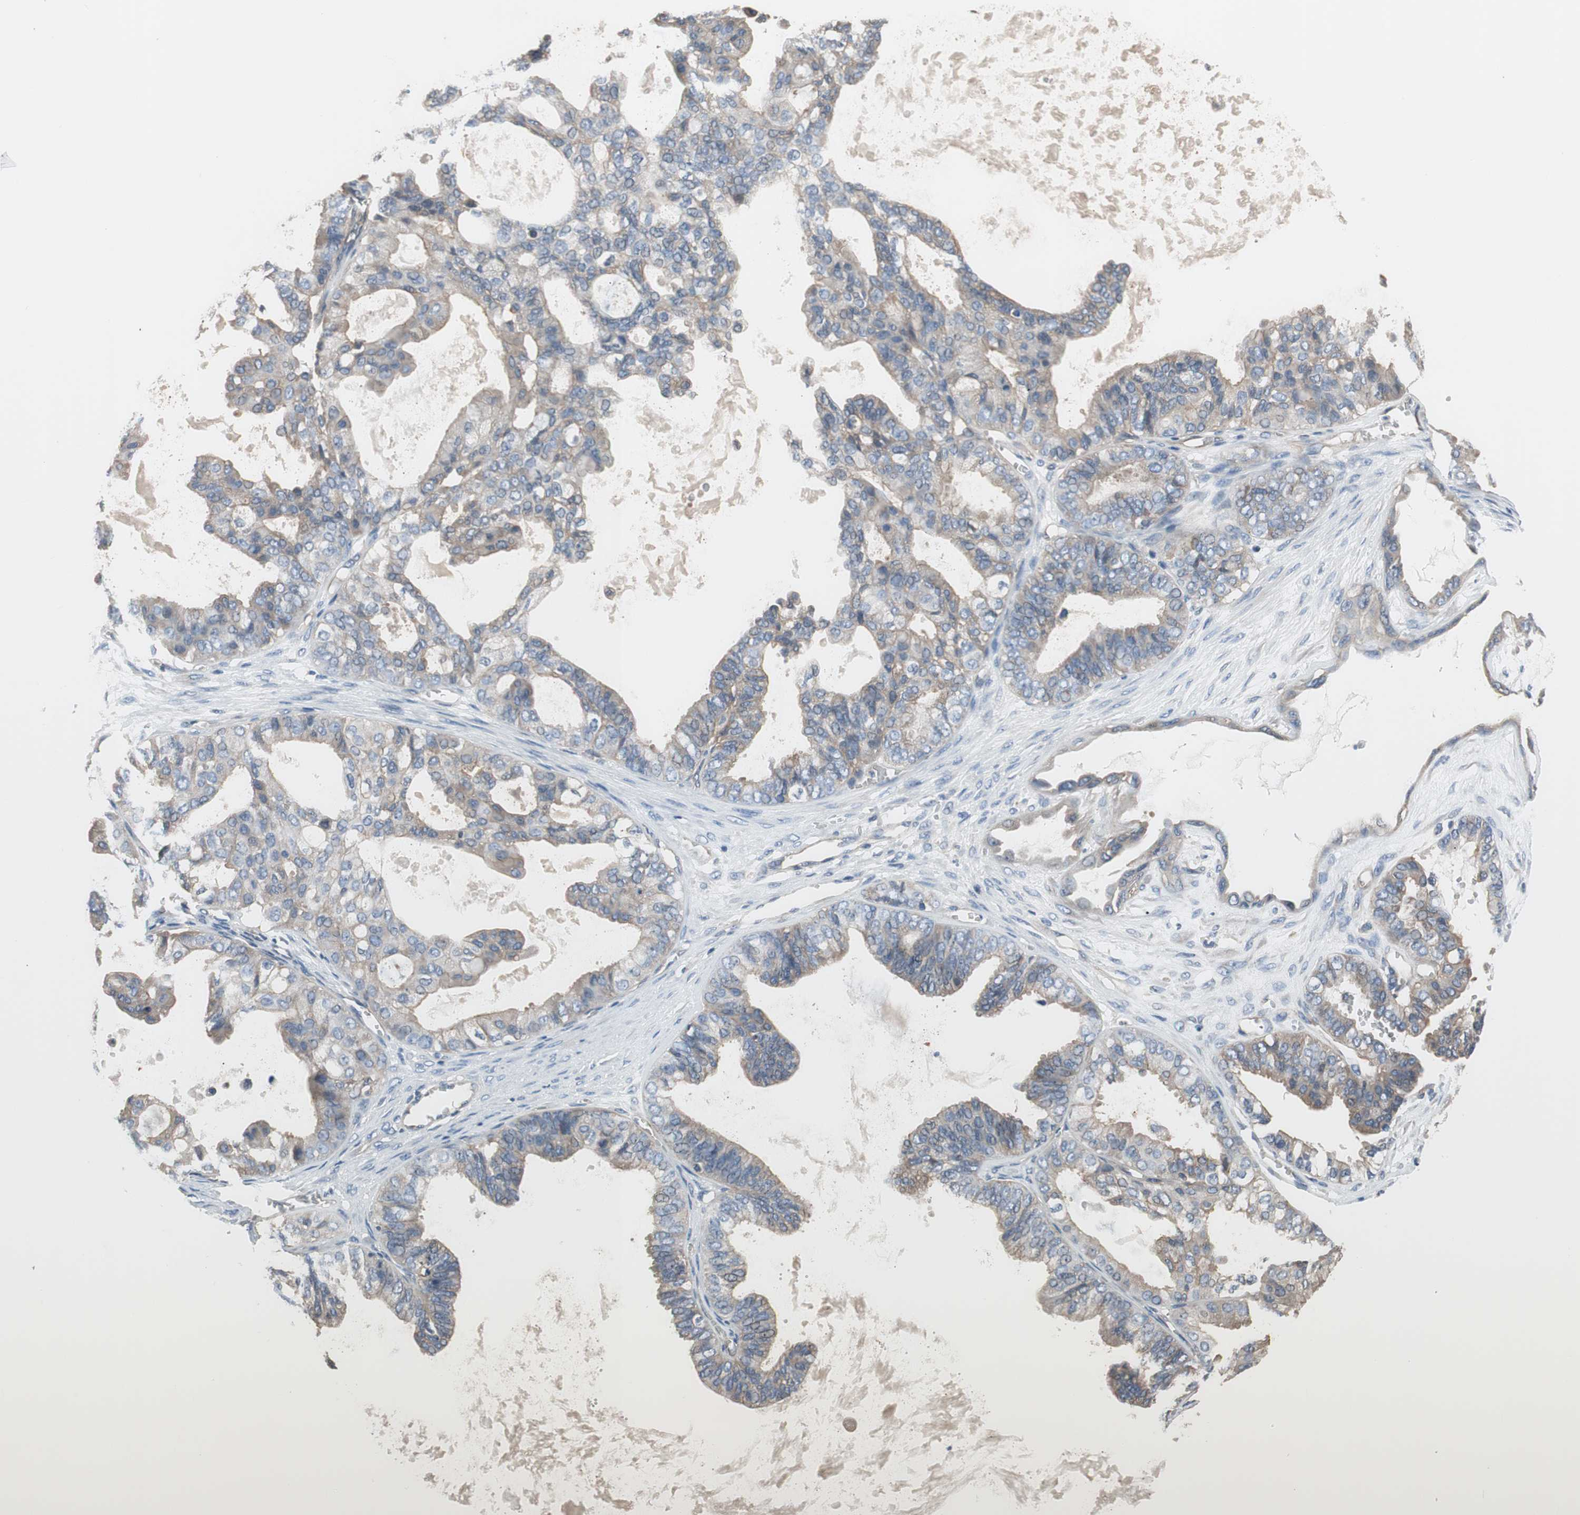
{"staining": {"intensity": "weak", "quantity": "25%-75%", "location": "cytoplasmic/membranous"}, "tissue": "ovarian cancer", "cell_type": "Tumor cells", "image_type": "cancer", "snomed": [{"axis": "morphology", "description": "Carcinoma, NOS"}, {"axis": "morphology", "description": "Carcinoma, endometroid"}, {"axis": "topography", "description": "Ovary"}], "caption": "Protein staining of ovarian cancer tissue shows weak cytoplasmic/membranous expression in about 25%-75% of tumor cells.", "gene": "CALML3", "patient": {"sex": "female", "age": 50}}